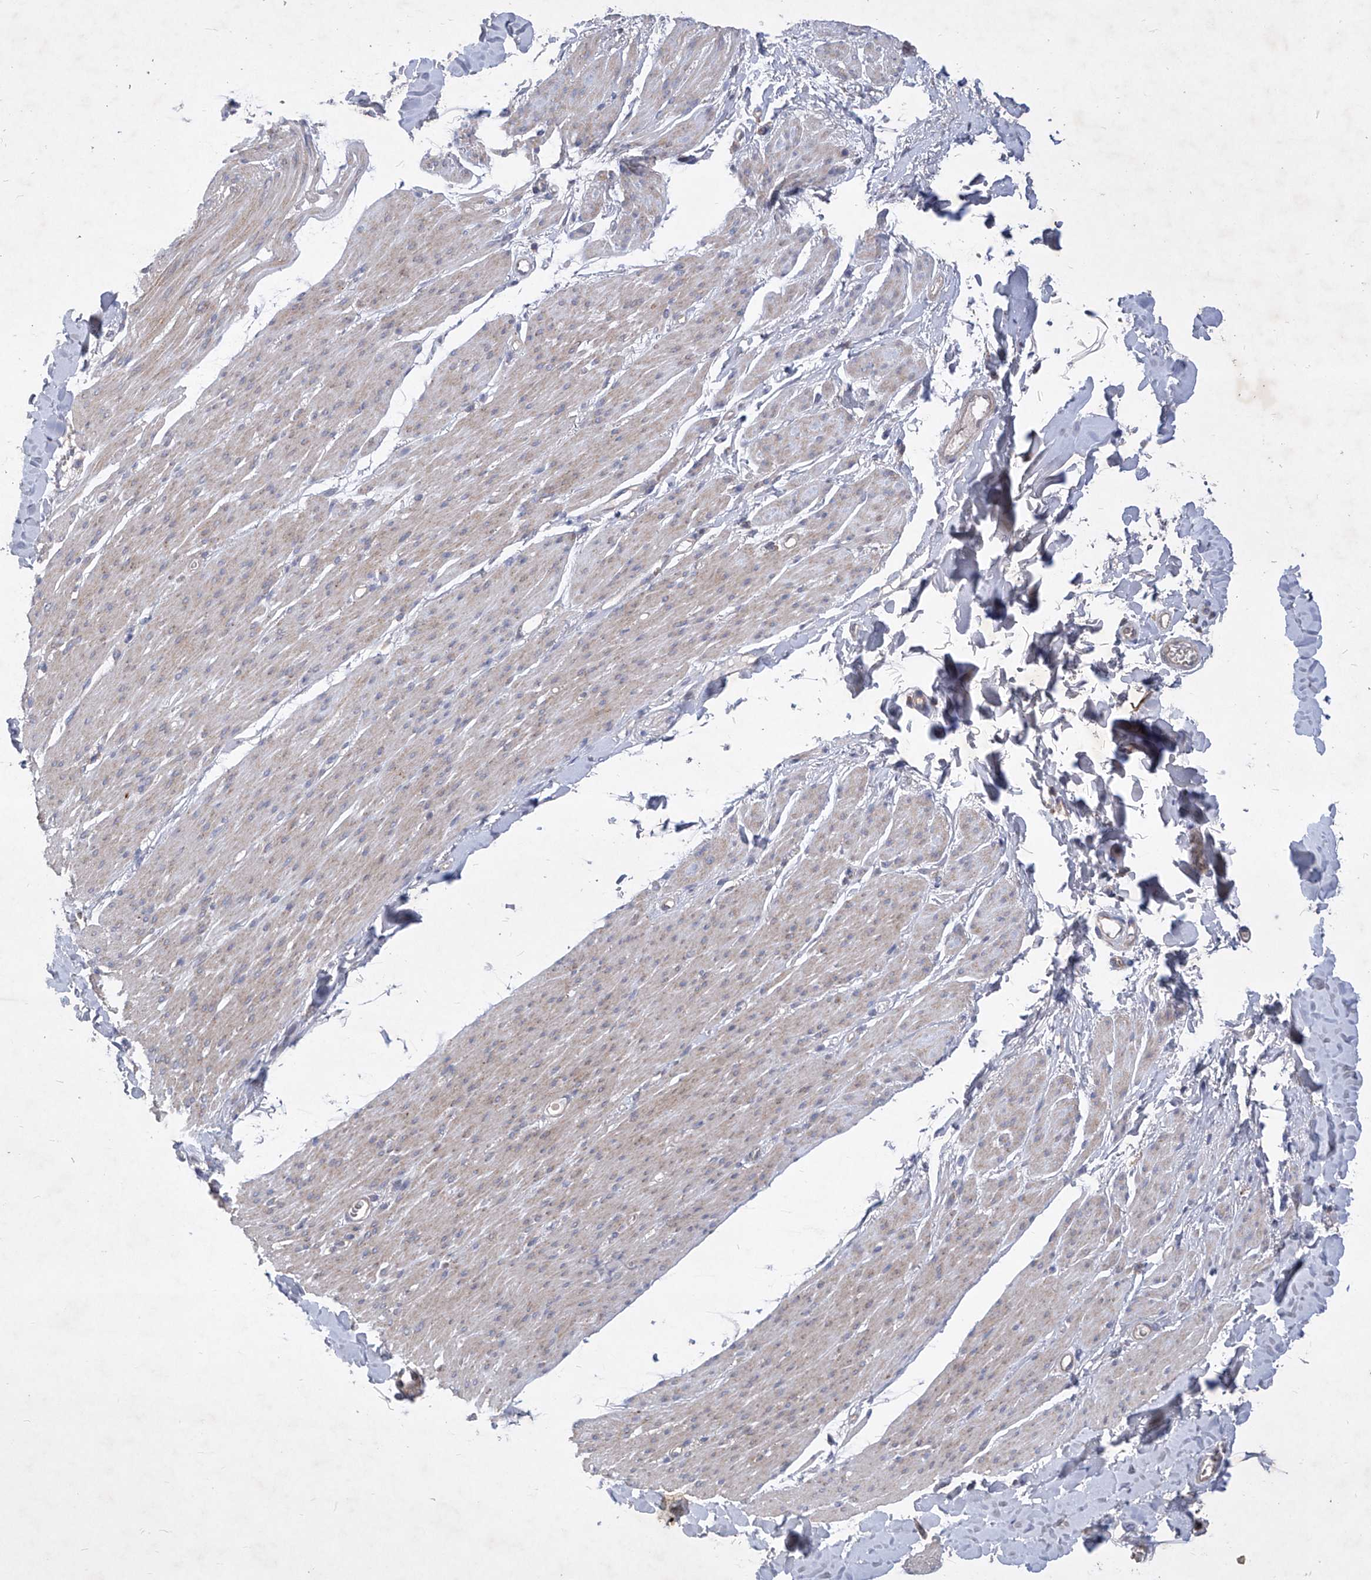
{"staining": {"intensity": "weak", "quantity": "25%-75%", "location": "cytoplasmic/membranous"}, "tissue": "smooth muscle", "cell_type": "Smooth muscle cells", "image_type": "normal", "snomed": [{"axis": "morphology", "description": "Normal tissue, NOS"}, {"axis": "topography", "description": "Colon"}, {"axis": "topography", "description": "Peripheral nerve tissue"}], "caption": "Immunohistochemistry (IHC) of normal smooth muscle shows low levels of weak cytoplasmic/membranous staining in approximately 25%-75% of smooth muscle cells.", "gene": "COQ3", "patient": {"sex": "female", "age": 61}}